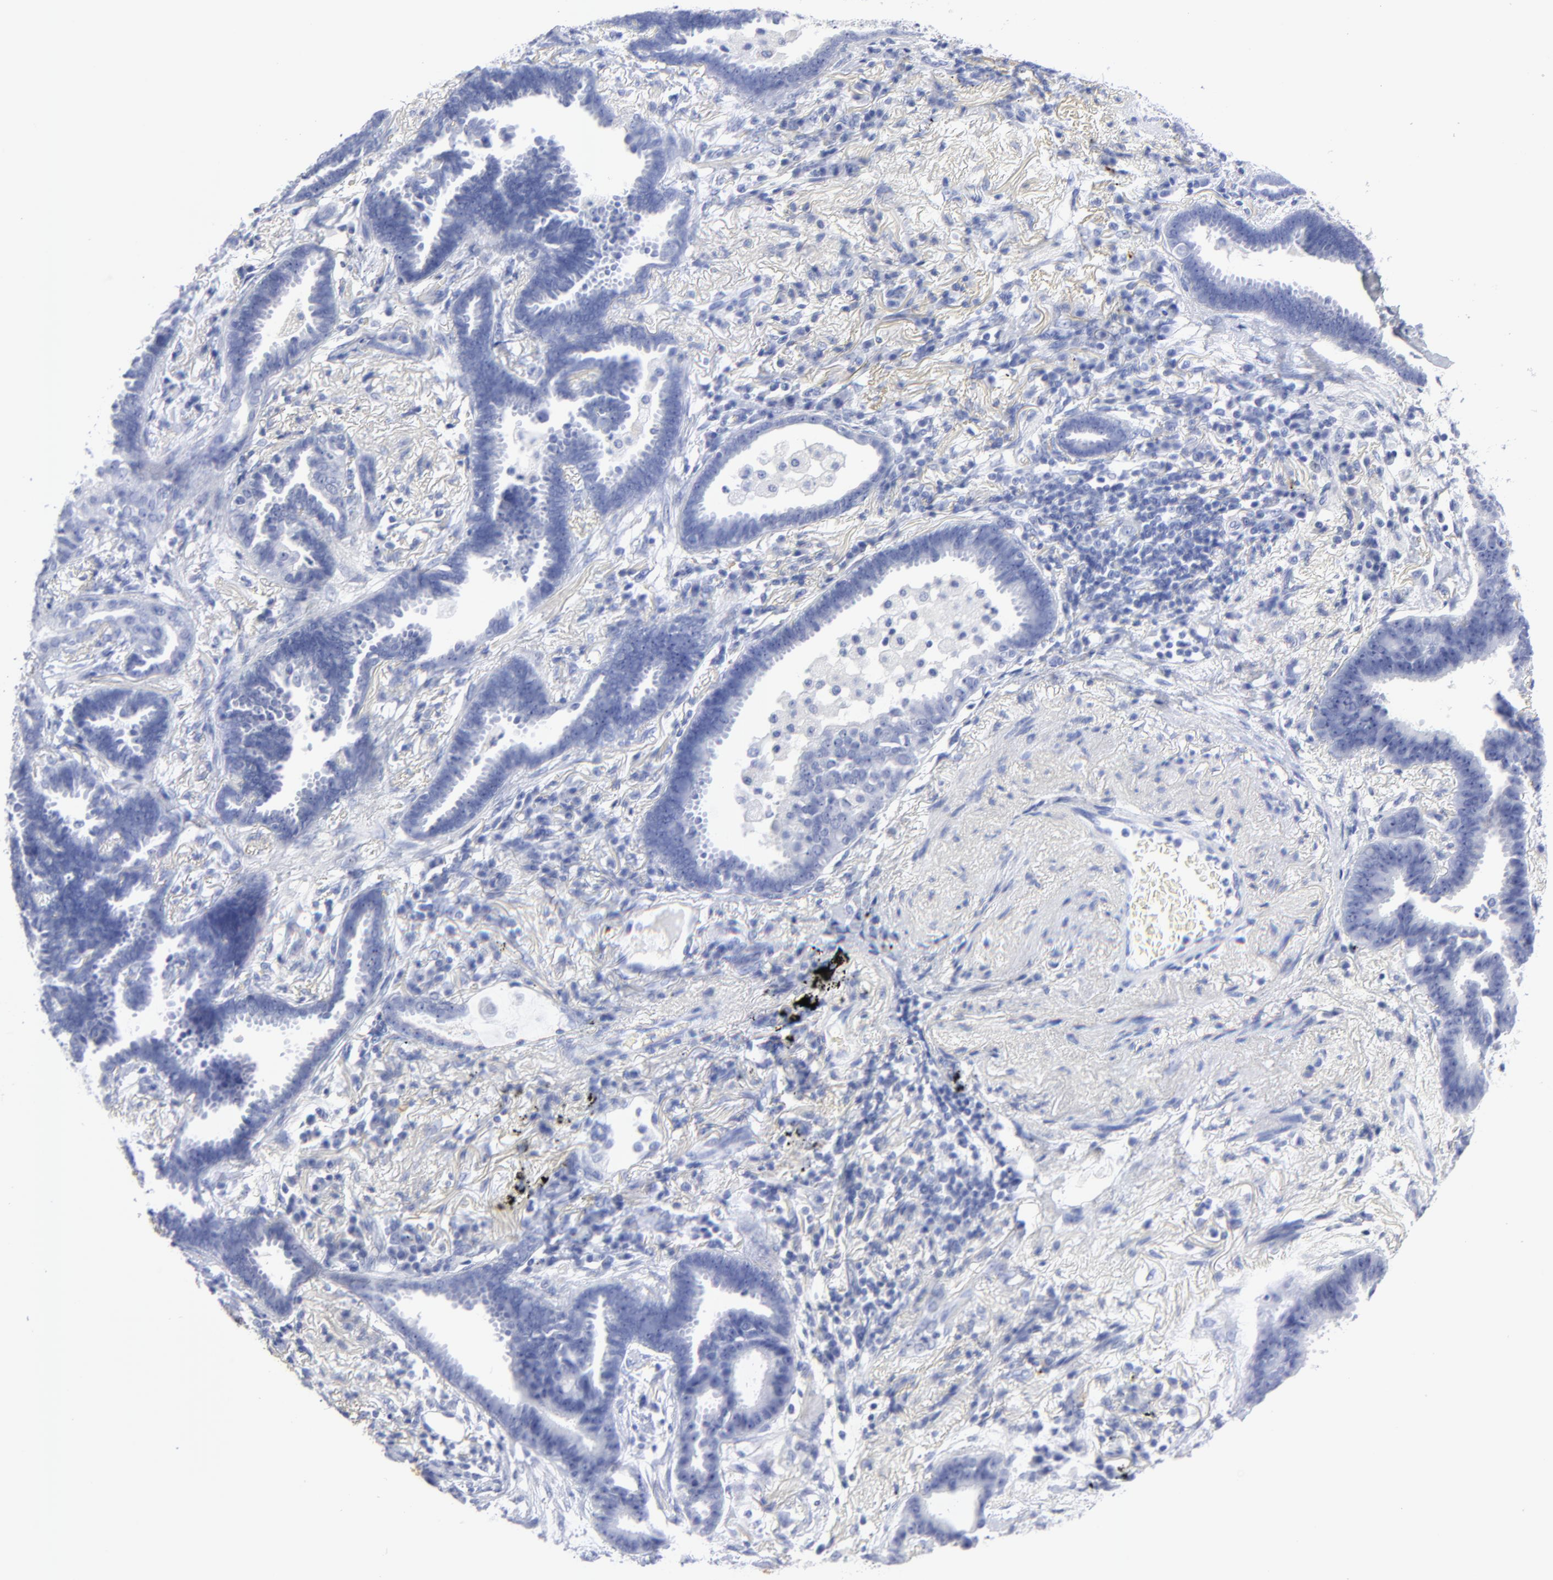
{"staining": {"intensity": "negative", "quantity": "none", "location": "none"}, "tissue": "lung cancer", "cell_type": "Tumor cells", "image_type": "cancer", "snomed": [{"axis": "morphology", "description": "Adenocarcinoma, NOS"}, {"axis": "topography", "description": "Lung"}], "caption": "Image shows no protein staining in tumor cells of adenocarcinoma (lung) tissue.", "gene": "ACY1", "patient": {"sex": "female", "age": 64}}